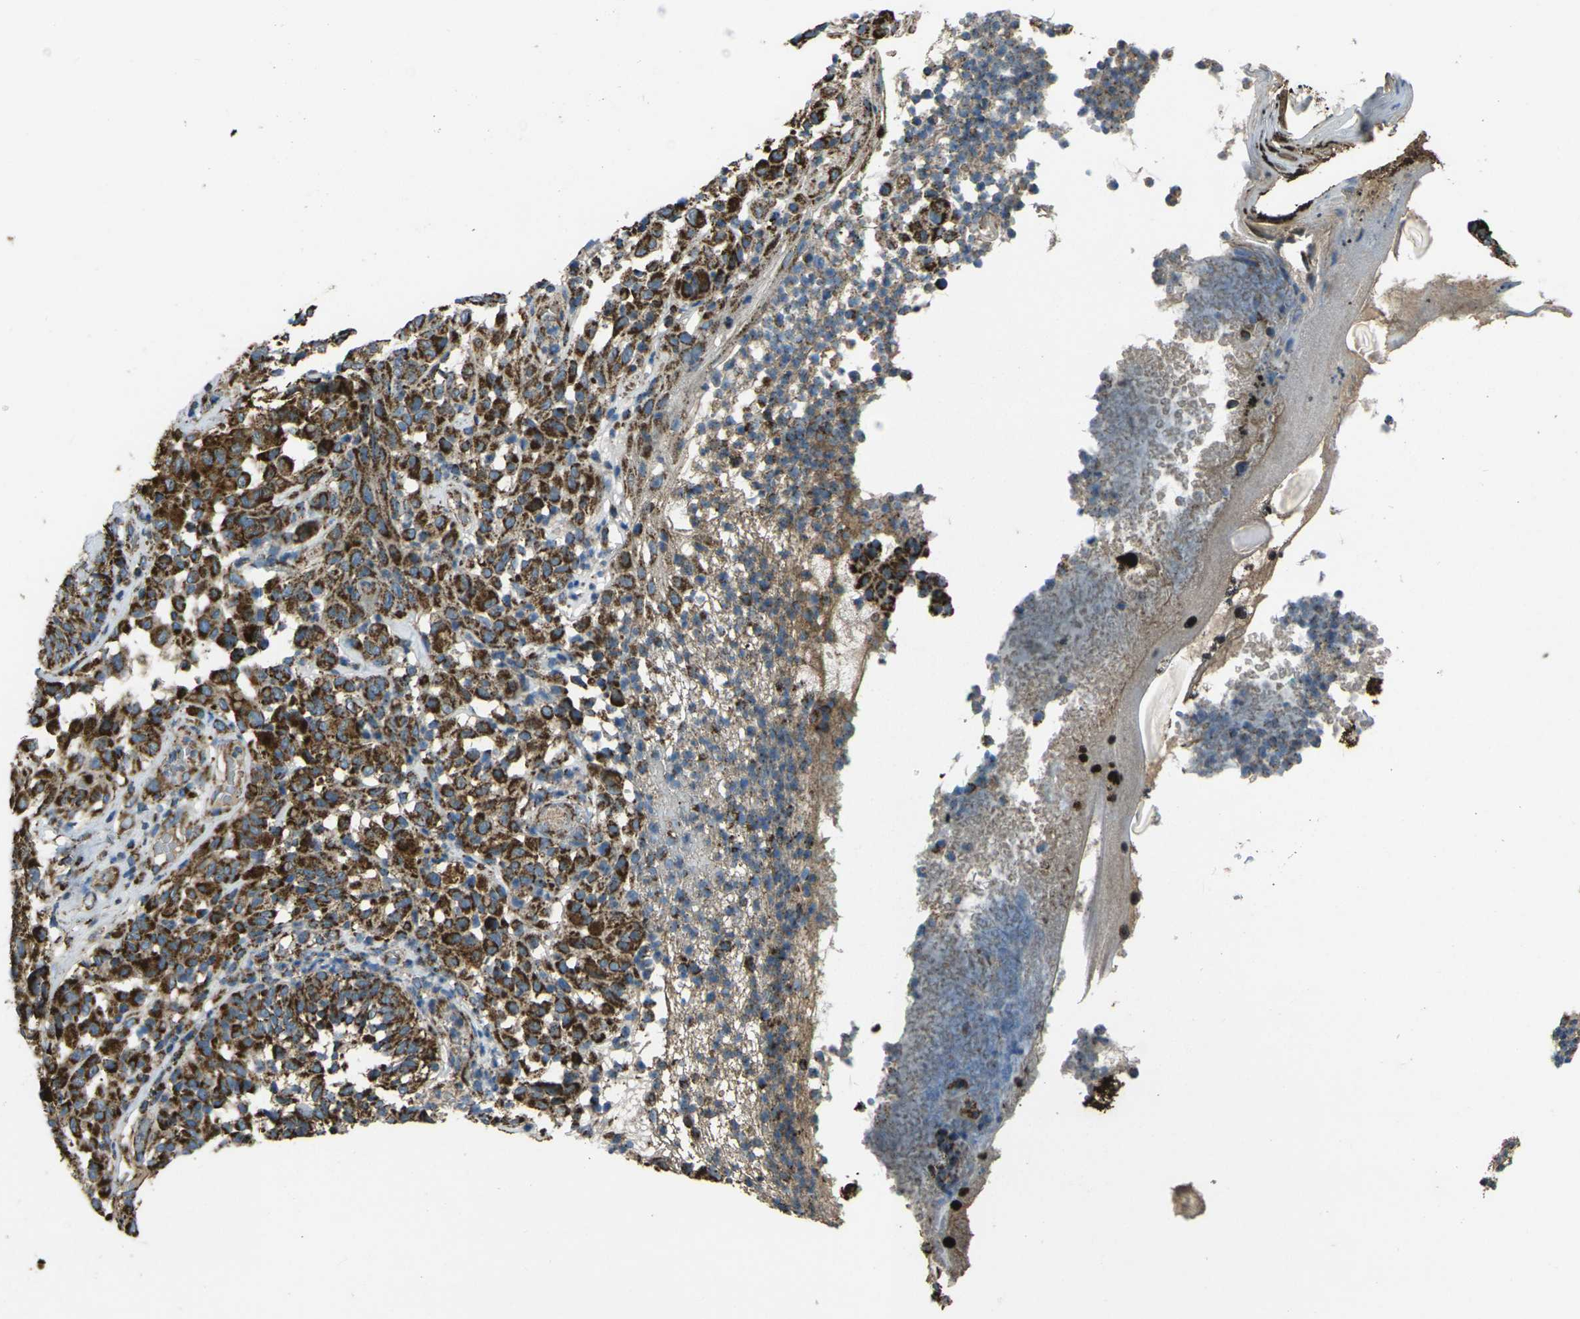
{"staining": {"intensity": "strong", "quantity": ">75%", "location": "cytoplasmic/membranous"}, "tissue": "melanoma", "cell_type": "Tumor cells", "image_type": "cancer", "snomed": [{"axis": "morphology", "description": "Malignant melanoma, NOS"}, {"axis": "topography", "description": "Skin"}], "caption": "An immunohistochemistry micrograph of tumor tissue is shown. Protein staining in brown shows strong cytoplasmic/membranous positivity in malignant melanoma within tumor cells.", "gene": "KLHL5", "patient": {"sex": "female", "age": 46}}